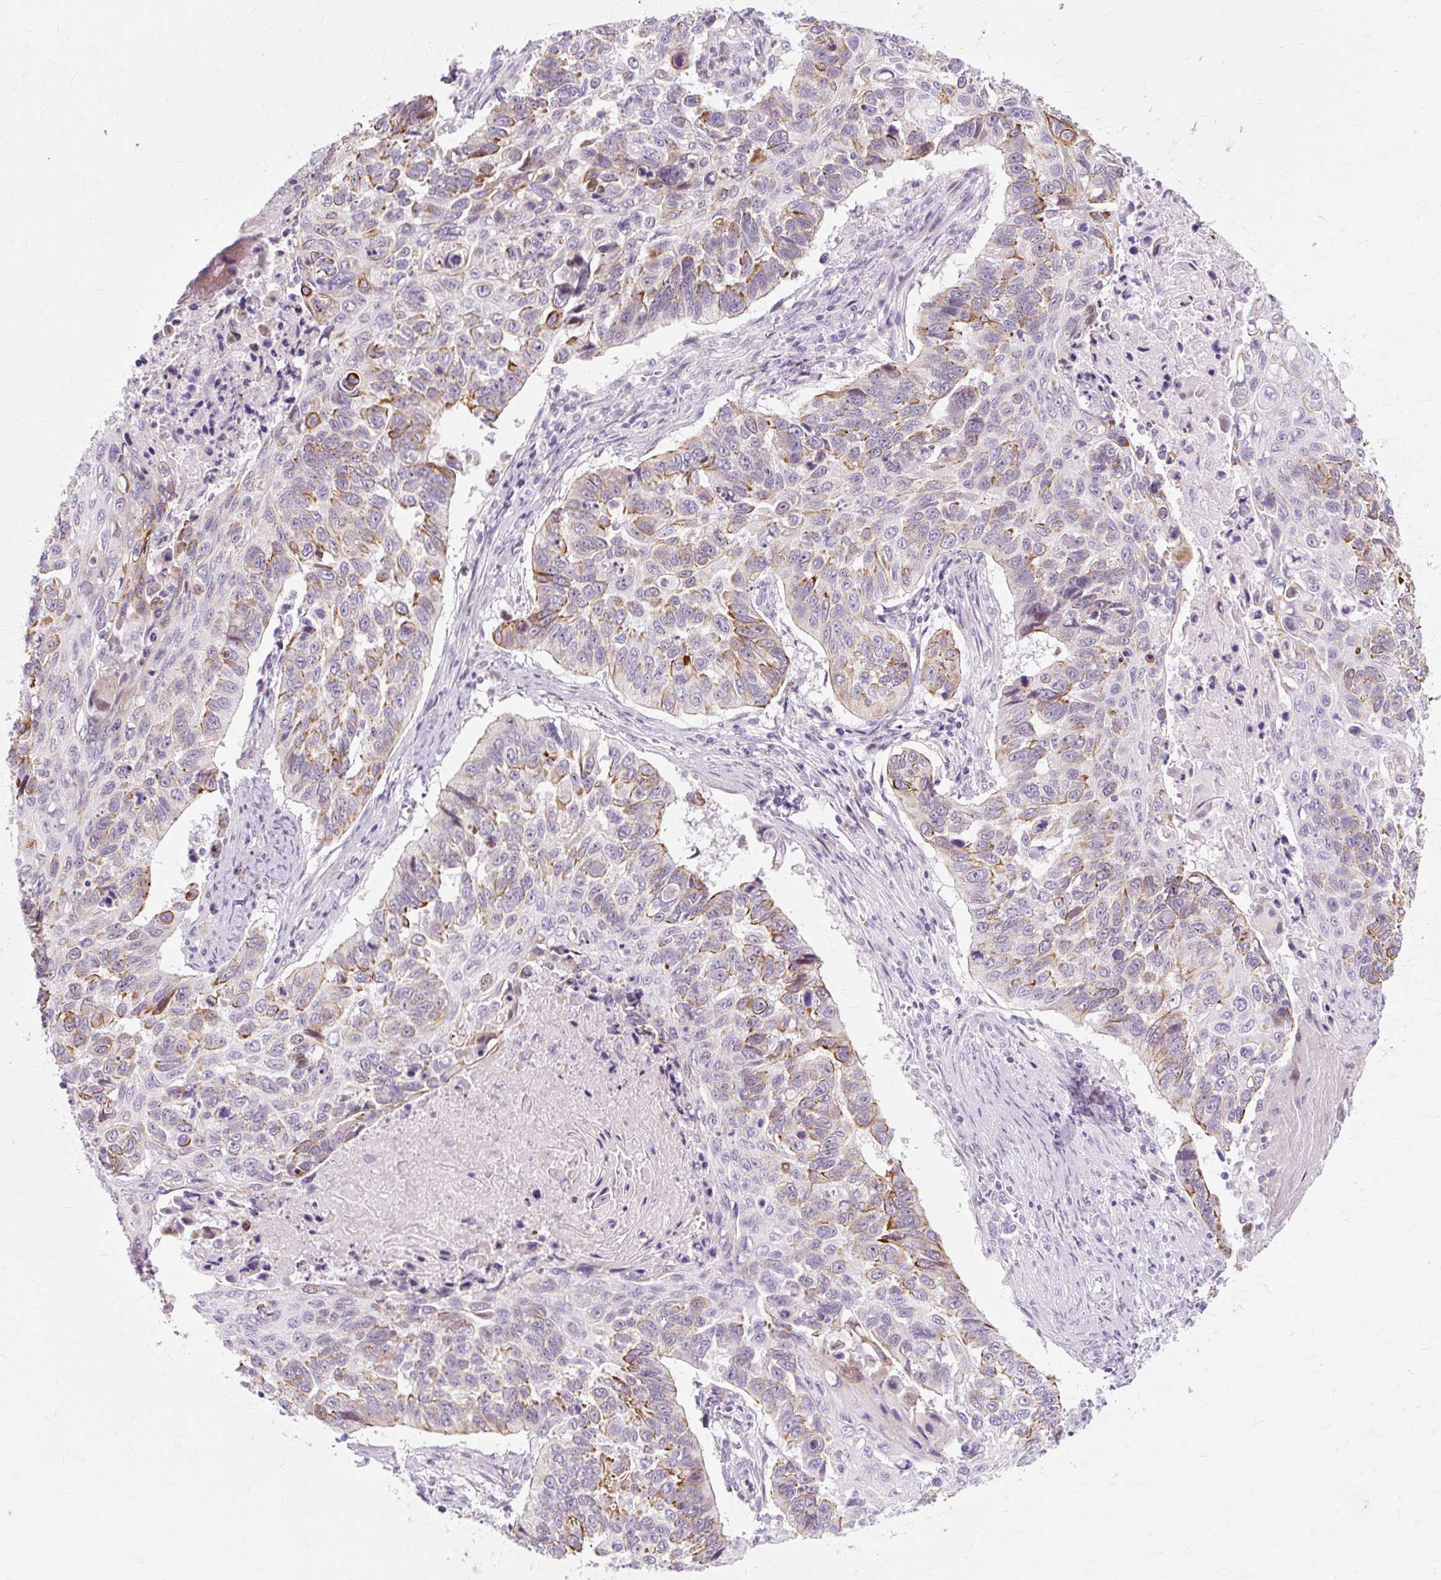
{"staining": {"intensity": "strong", "quantity": "25%-75%", "location": "cytoplasmic/membranous"}, "tissue": "lung cancer", "cell_type": "Tumor cells", "image_type": "cancer", "snomed": [{"axis": "morphology", "description": "Squamous cell carcinoma, NOS"}, {"axis": "topography", "description": "Lung"}], "caption": "The image demonstrates staining of squamous cell carcinoma (lung), revealing strong cytoplasmic/membranous protein staining (brown color) within tumor cells. The protein is shown in brown color, while the nuclei are stained blue.", "gene": "IRX2", "patient": {"sex": "male", "age": 62}}